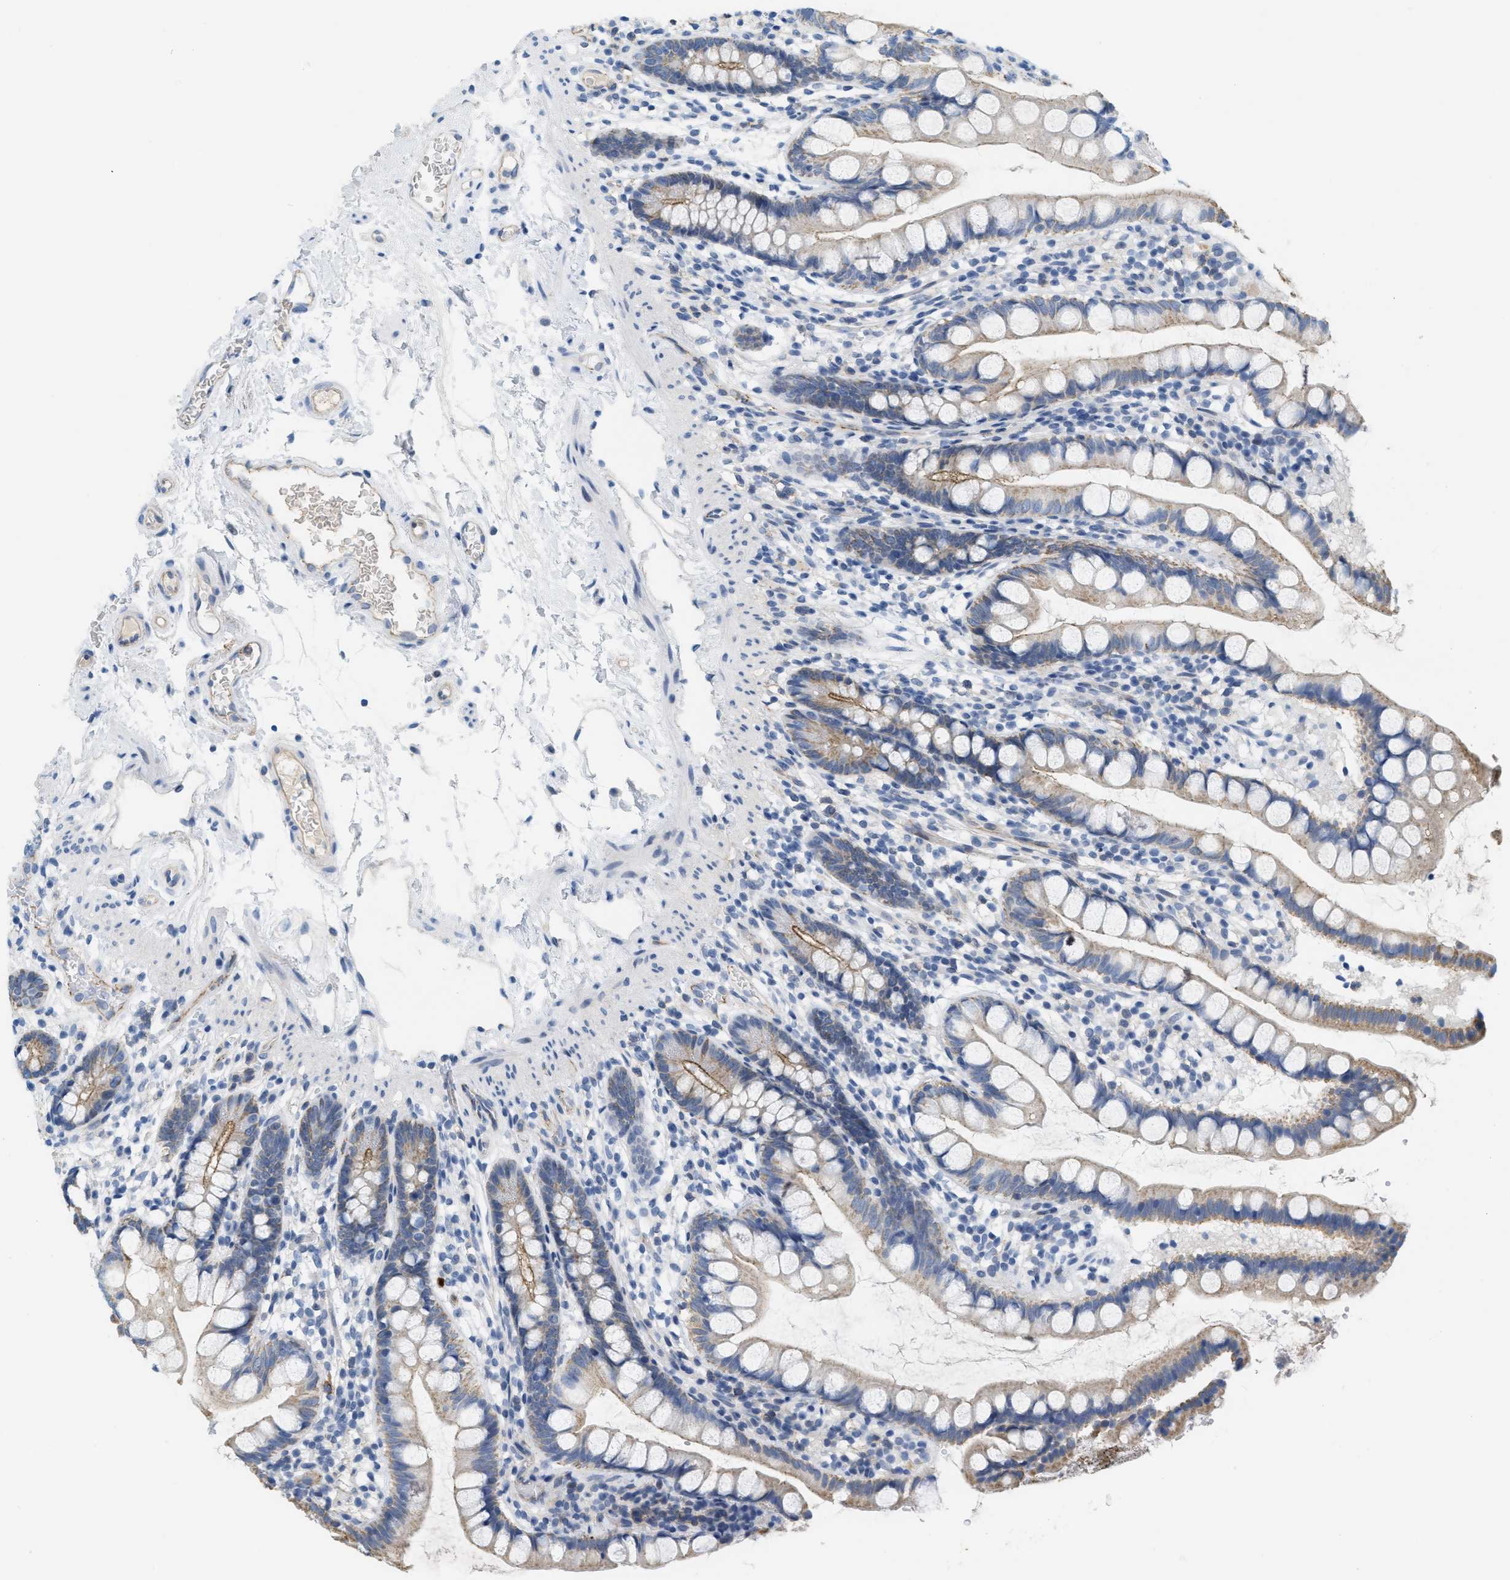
{"staining": {"intensity": "weak", "quantity": ">75%", "location": "cytoplasmic/membranous"}, "tissue": "small intestine", "cell_type": "Glandular cells", "image_type": "normal", "snomed": [{"axis": "morphology", "description": "Normal tissue, NOS"}, {"axis": "topography", "description": "Small intestine"}], "caption": "A high-resolution histopathology image shows immunohistochemistry staining of unremarkable small intestine, which displays weak cytoplasmic/membranous staining in about >75% of glandular cells.", "gene": "CRB3", "patient": {"sex": "female", "age": 84}}